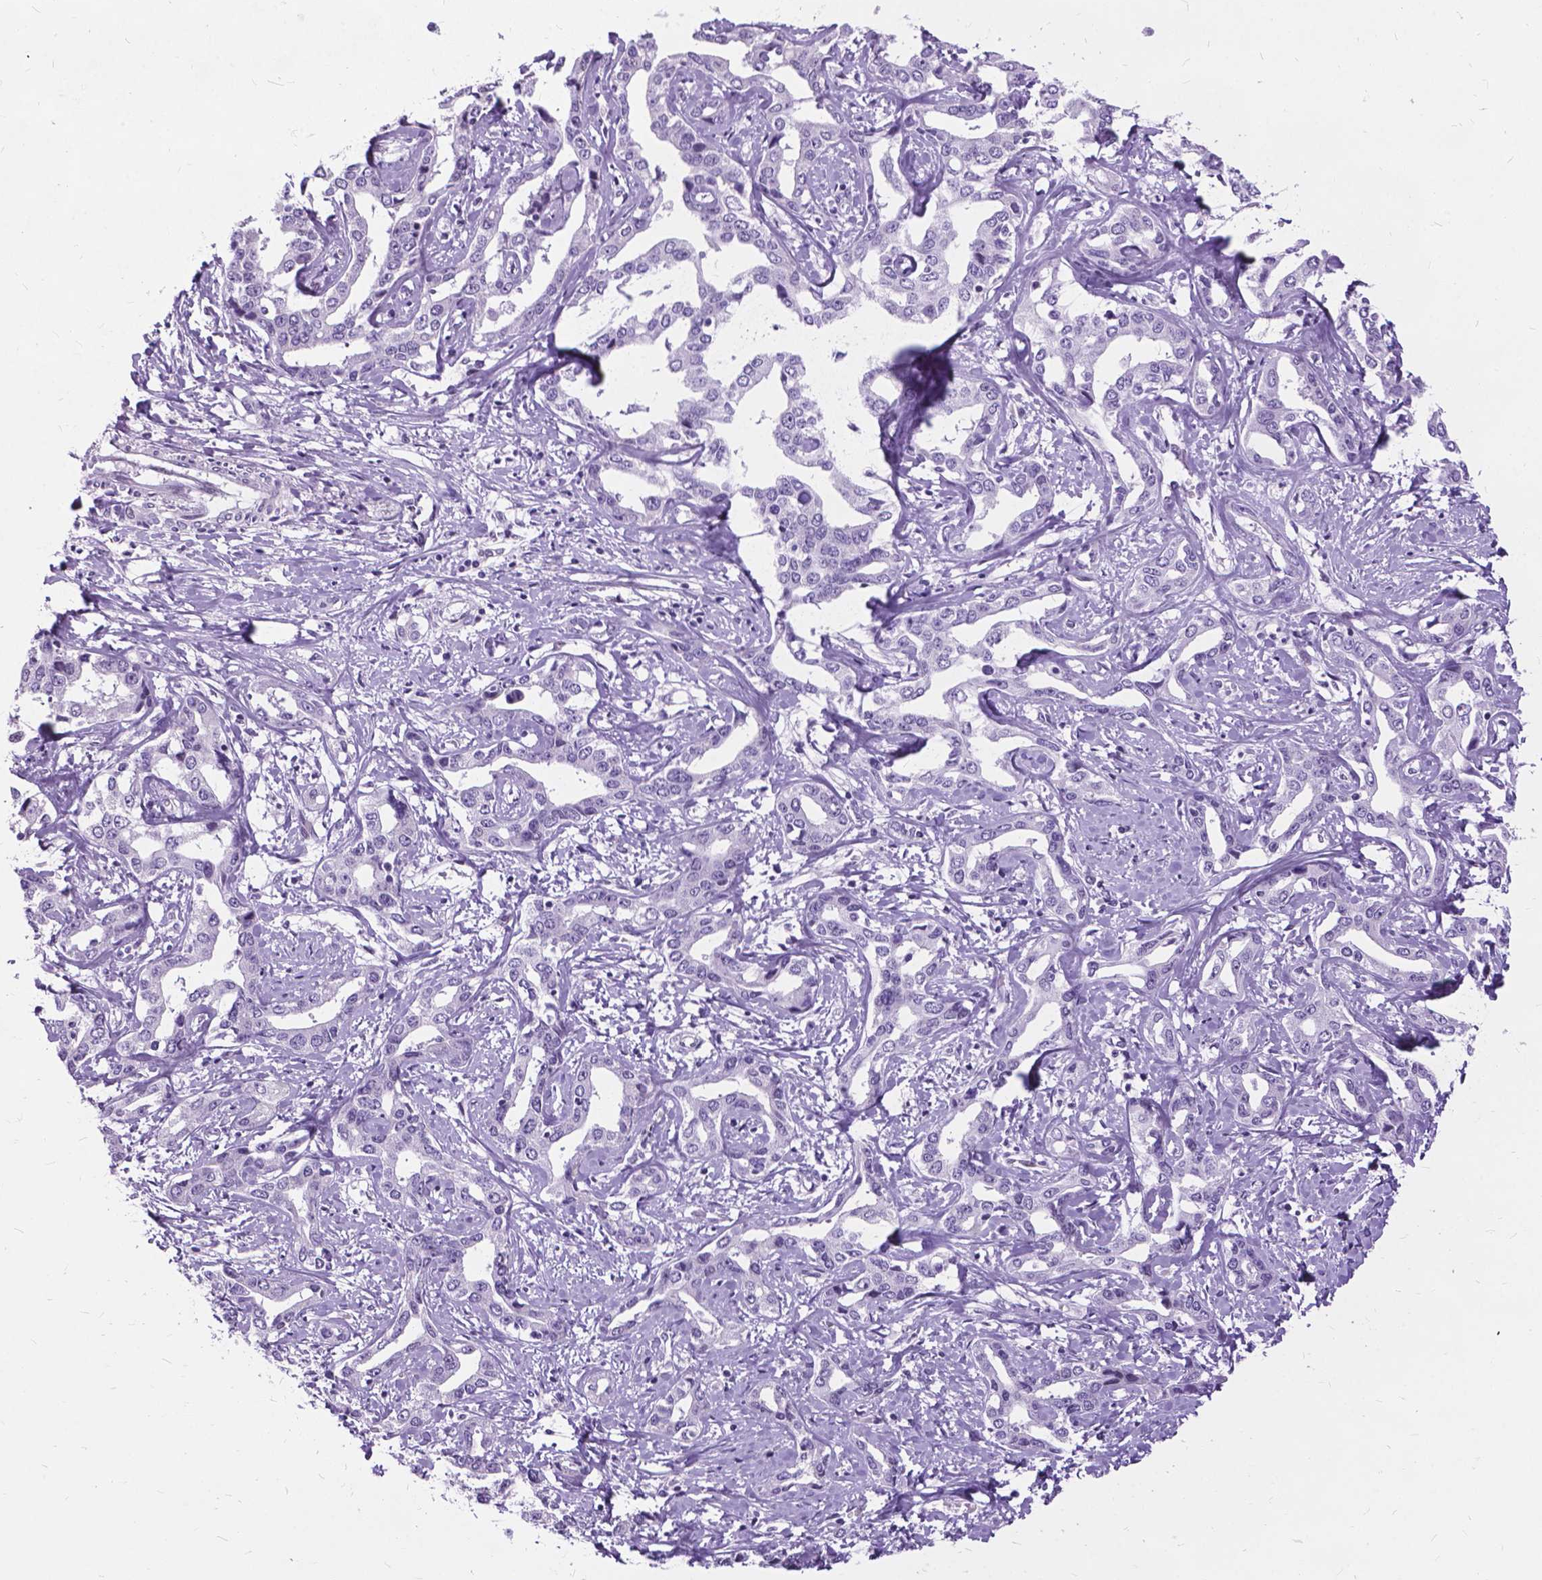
{"staining": {"intensity": "negative", "quantity": "none", "location": "none"}, "tissue": "liver cancer", "cell_type": "Tumor cells", "image_type": "cancer", "snomed": [{"axis": "morphology", "description": "Cholangiocarcinoma"}, {"axis": "topography", "description": "Liver"}], "caption": "This is an immunohistochemistry (IHC) image of human cholangiocarcinoma (liver). There is no positivity in tumor cells.", "gene": "PROB1", "patient": {"sex": "male", "age": 59}}